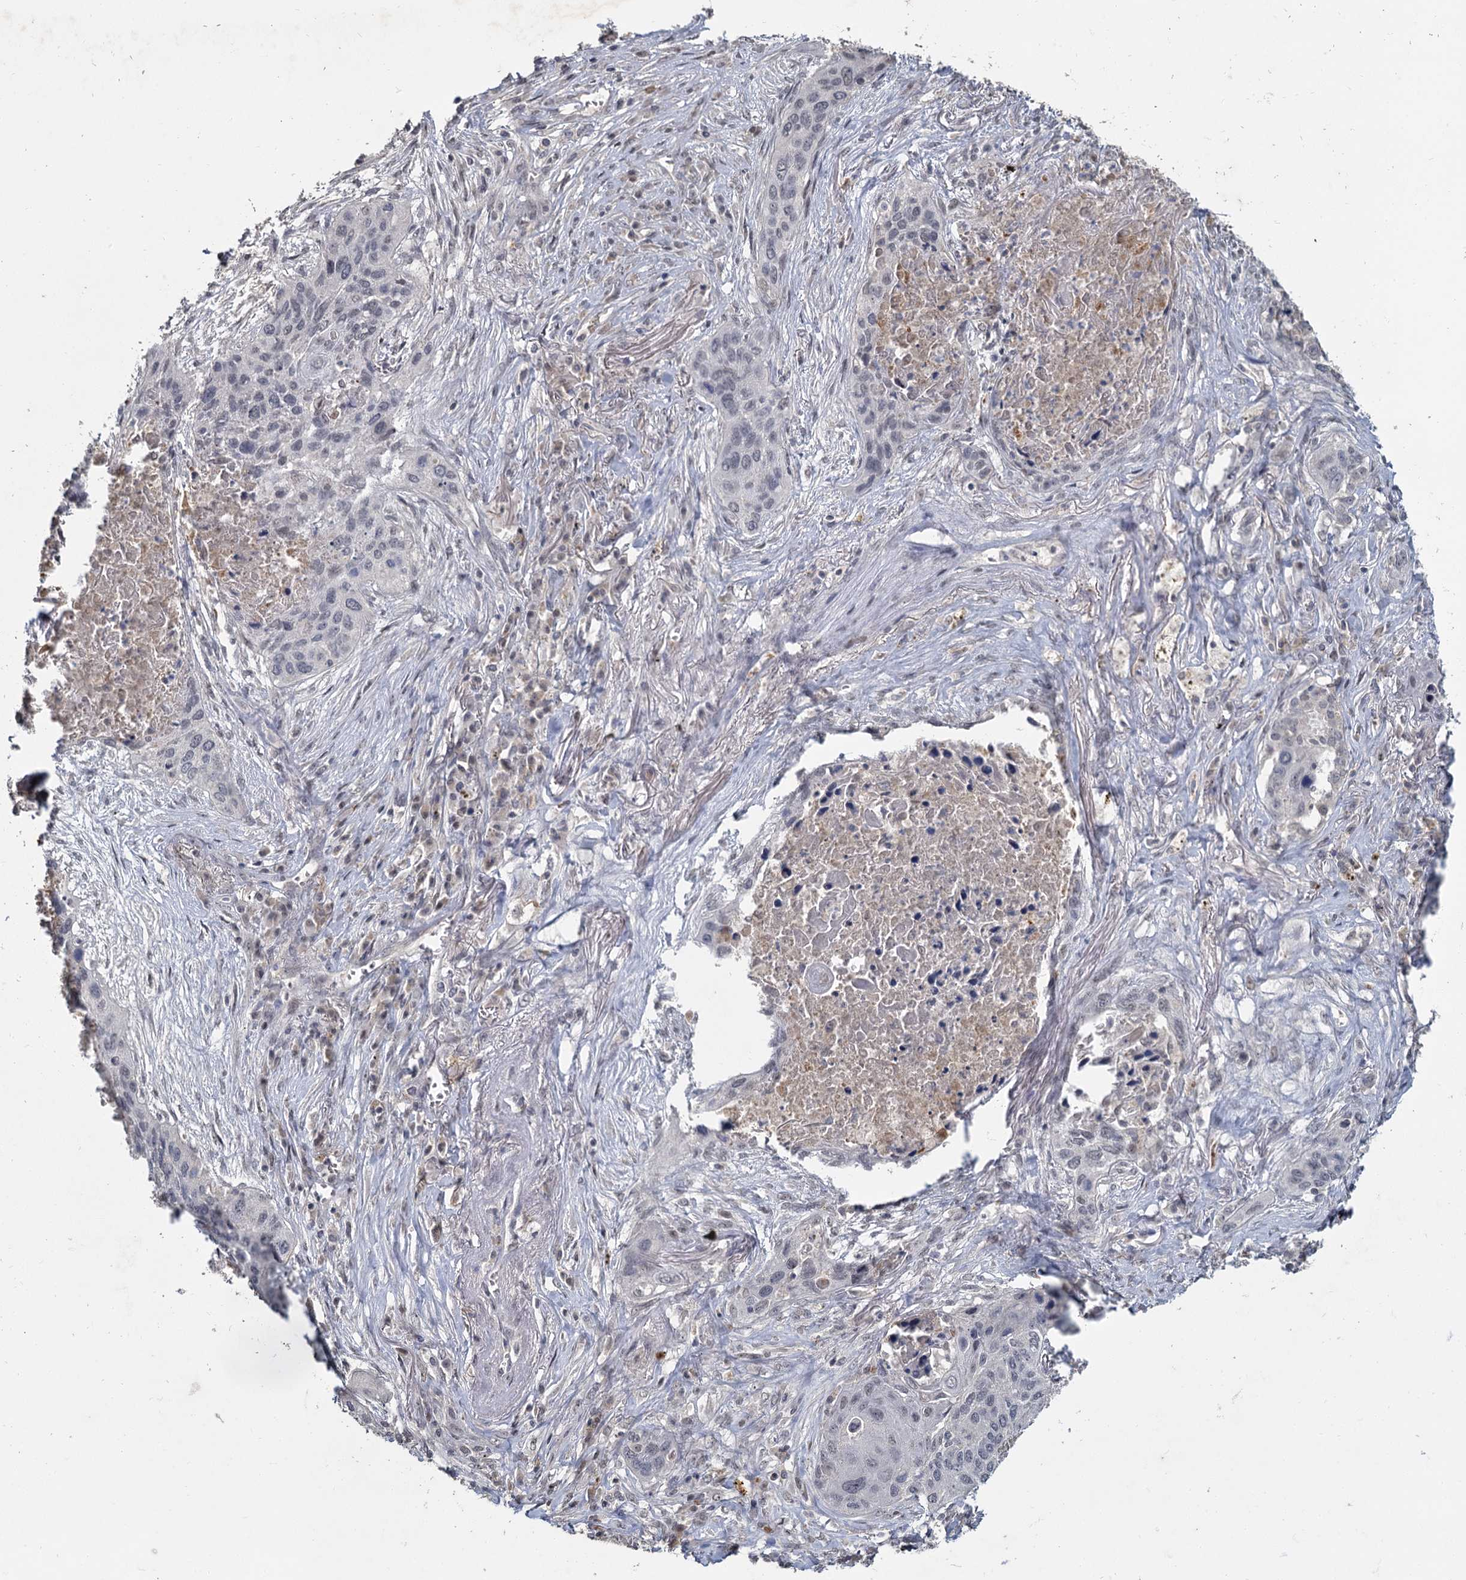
{"staining": {"intensity": "negative", "quantity": "none", "location": "none"}, "tissue": "lung cancer", "cell_type": "Tumor cells", "image_type": "cancer", "snomed": [{"axis": "morphology", "description": "Squamous cell carcinoma, NOS"}, {"axis": "topography", "description": "Lung"}], "caption": "The immunohistochemistry image has no significant positivity in tumor cells of lung squamous cell carcinoma tissue.", "gene": "MUCL1", "patient": {"sex": "female", "age": 63}}